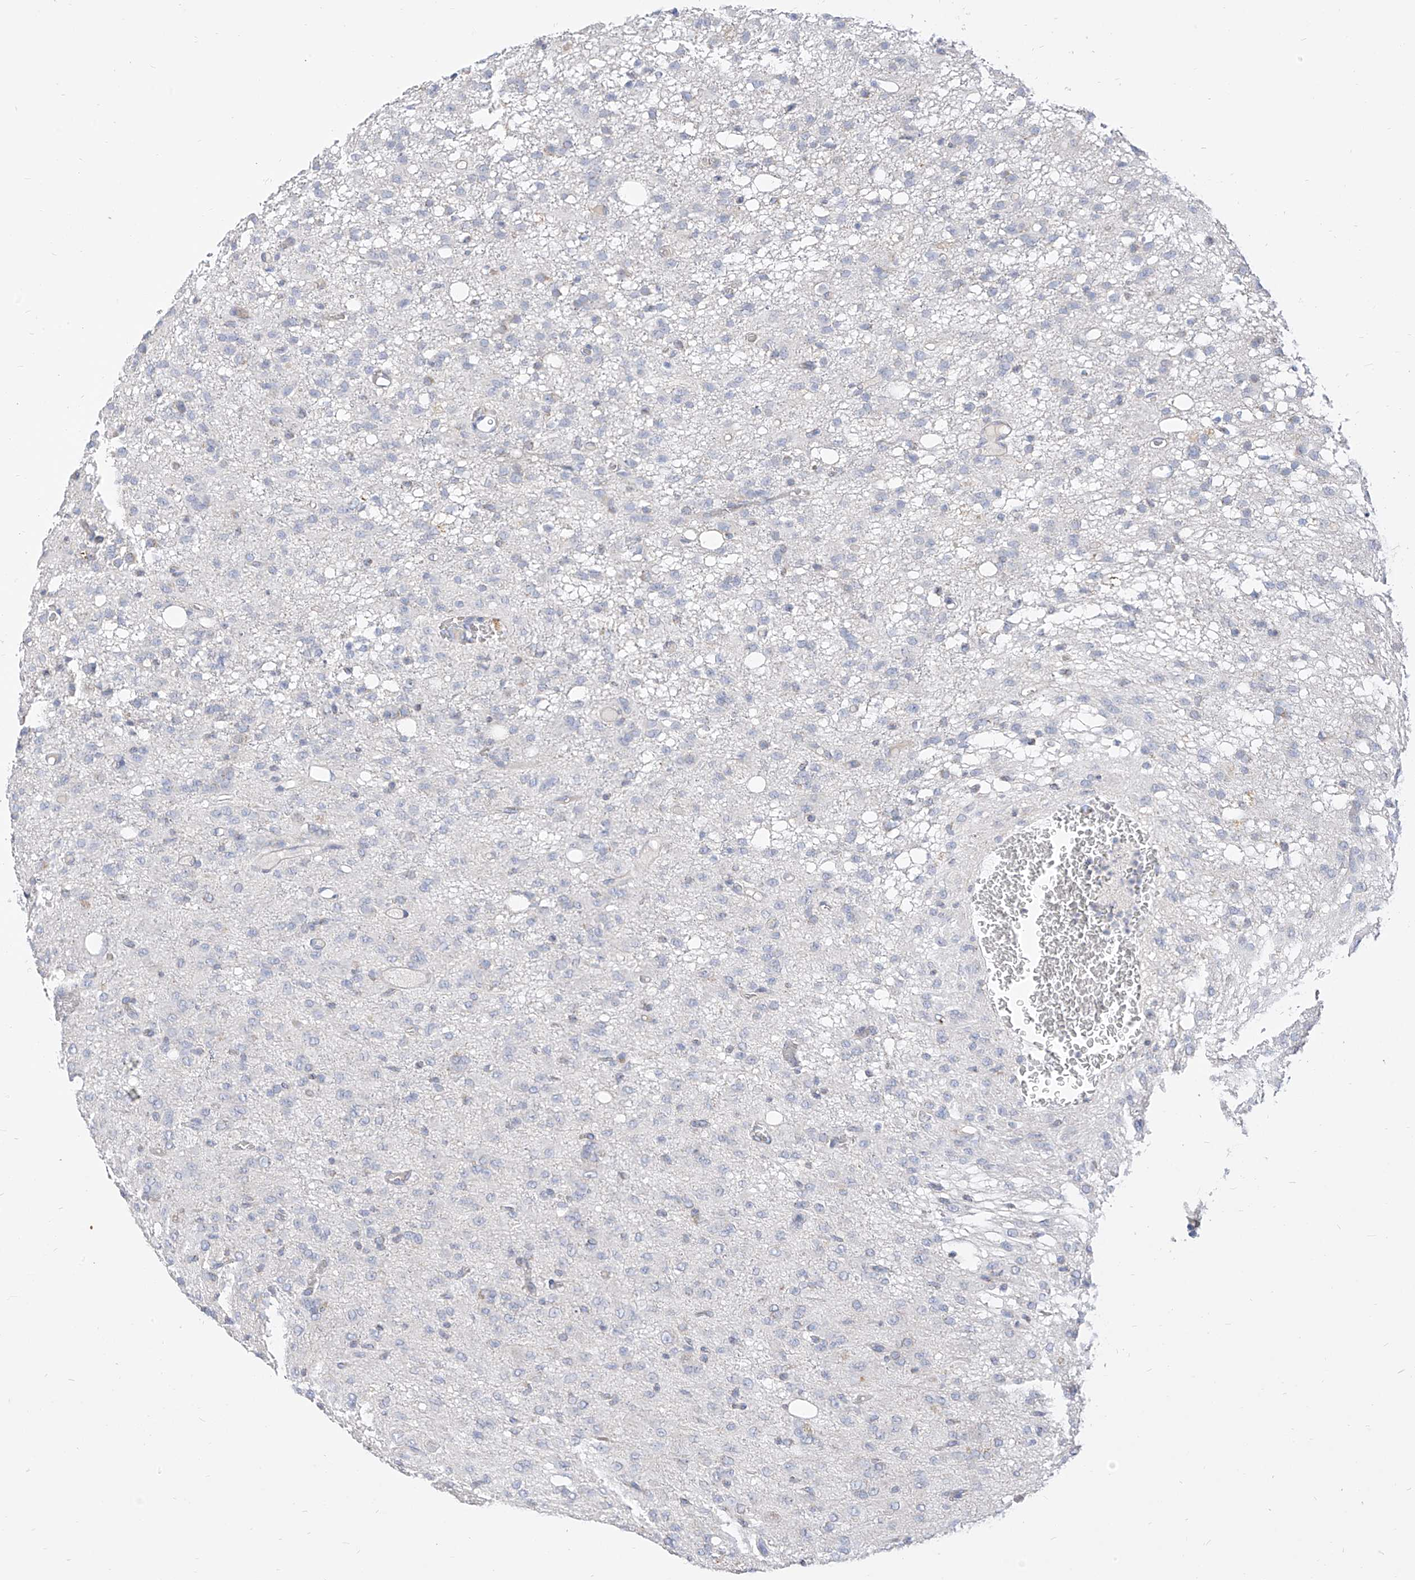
{"staining": {"intensity": "negative", "quantity": "none", "location": "none"}, "tissue": "glioma", "cell_type": "Tumor cells", "image_type": "cancer", "snomed": [{"axis": "morphology", "description": "Glioma, malignant, High grade"}, {"axis": "topography", "description": "Brain"}], "caption": "Histopathology image shows no significant protein positivity in tumor cells of glioma.", "gene": "RASA2", "patient": {"sex": "female", "age": 59}}